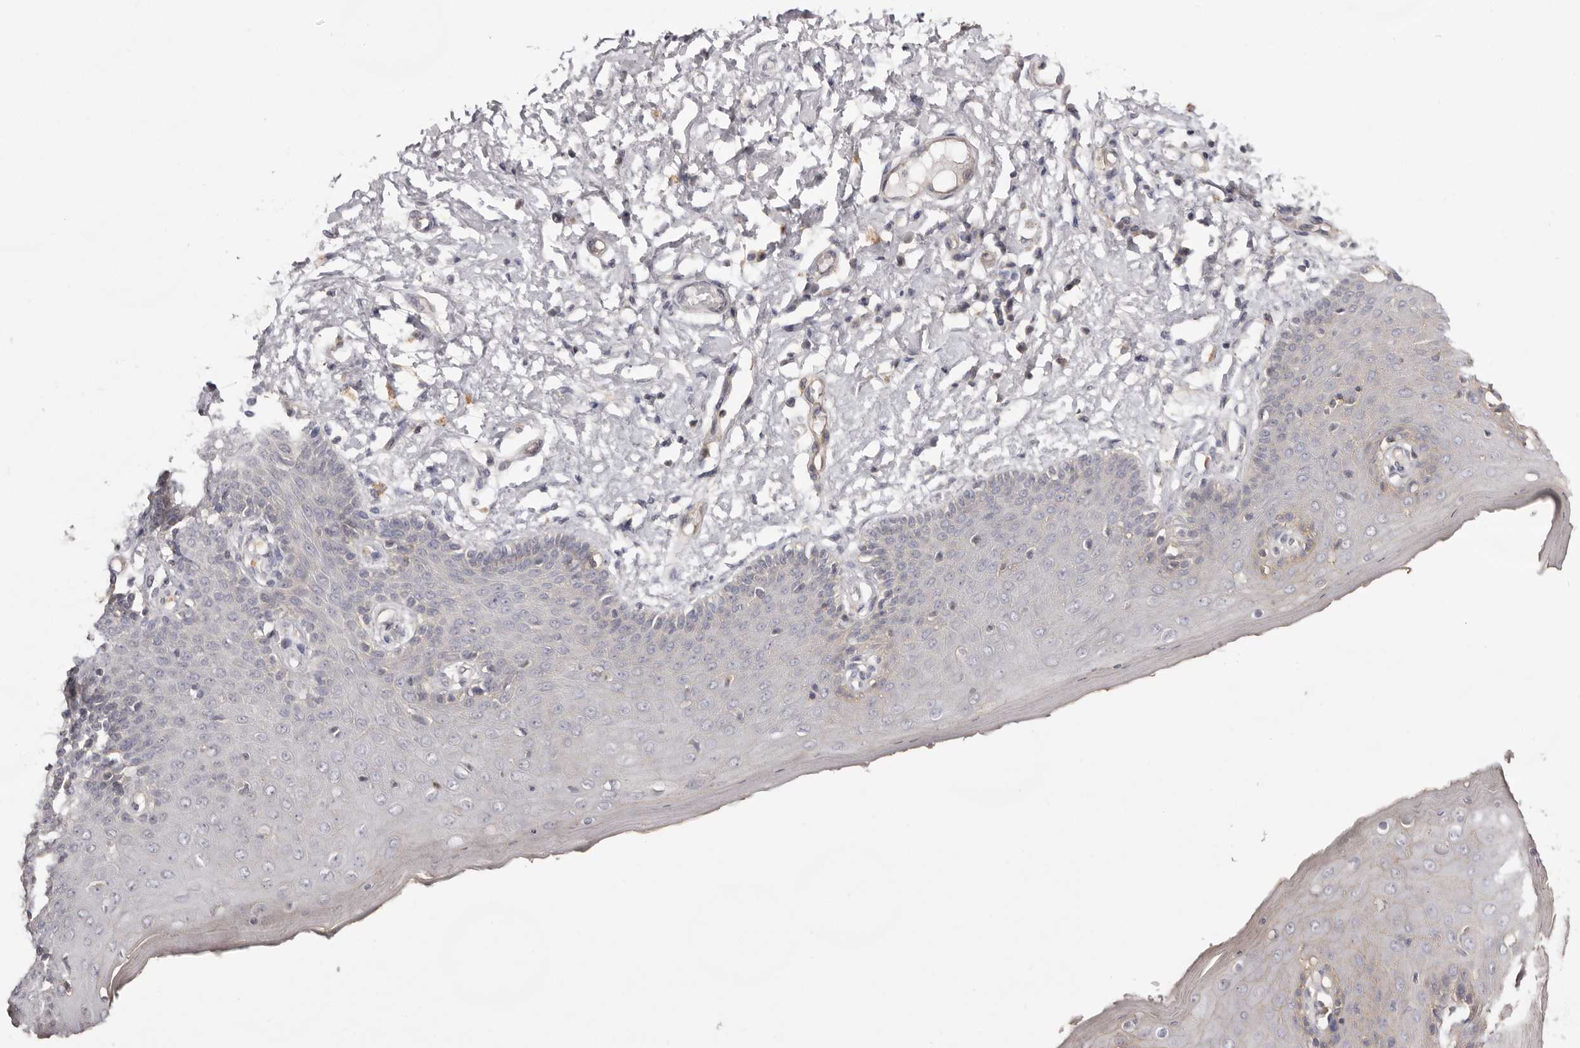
{"staining": {"intensity": "moderate", "quantity": "<25%", "location": "cytoplasmic/membranous"}, "tissue": "skin", "cell_type": "Epidermal cells", "image_type": "normal", "snomed": [{"axis": "morphology", "description": "Normal tissue, NOS"}, {"axis": "topography", "description": "Vulva"}], "caption": "Human skin stained for a protein (brown) reveals moderate cytoplasmic/membranous positive expression in approximately <25% of epidermal cells.", "gene": "MMACHC", "patient": {"sex": "female", "age": 66}}